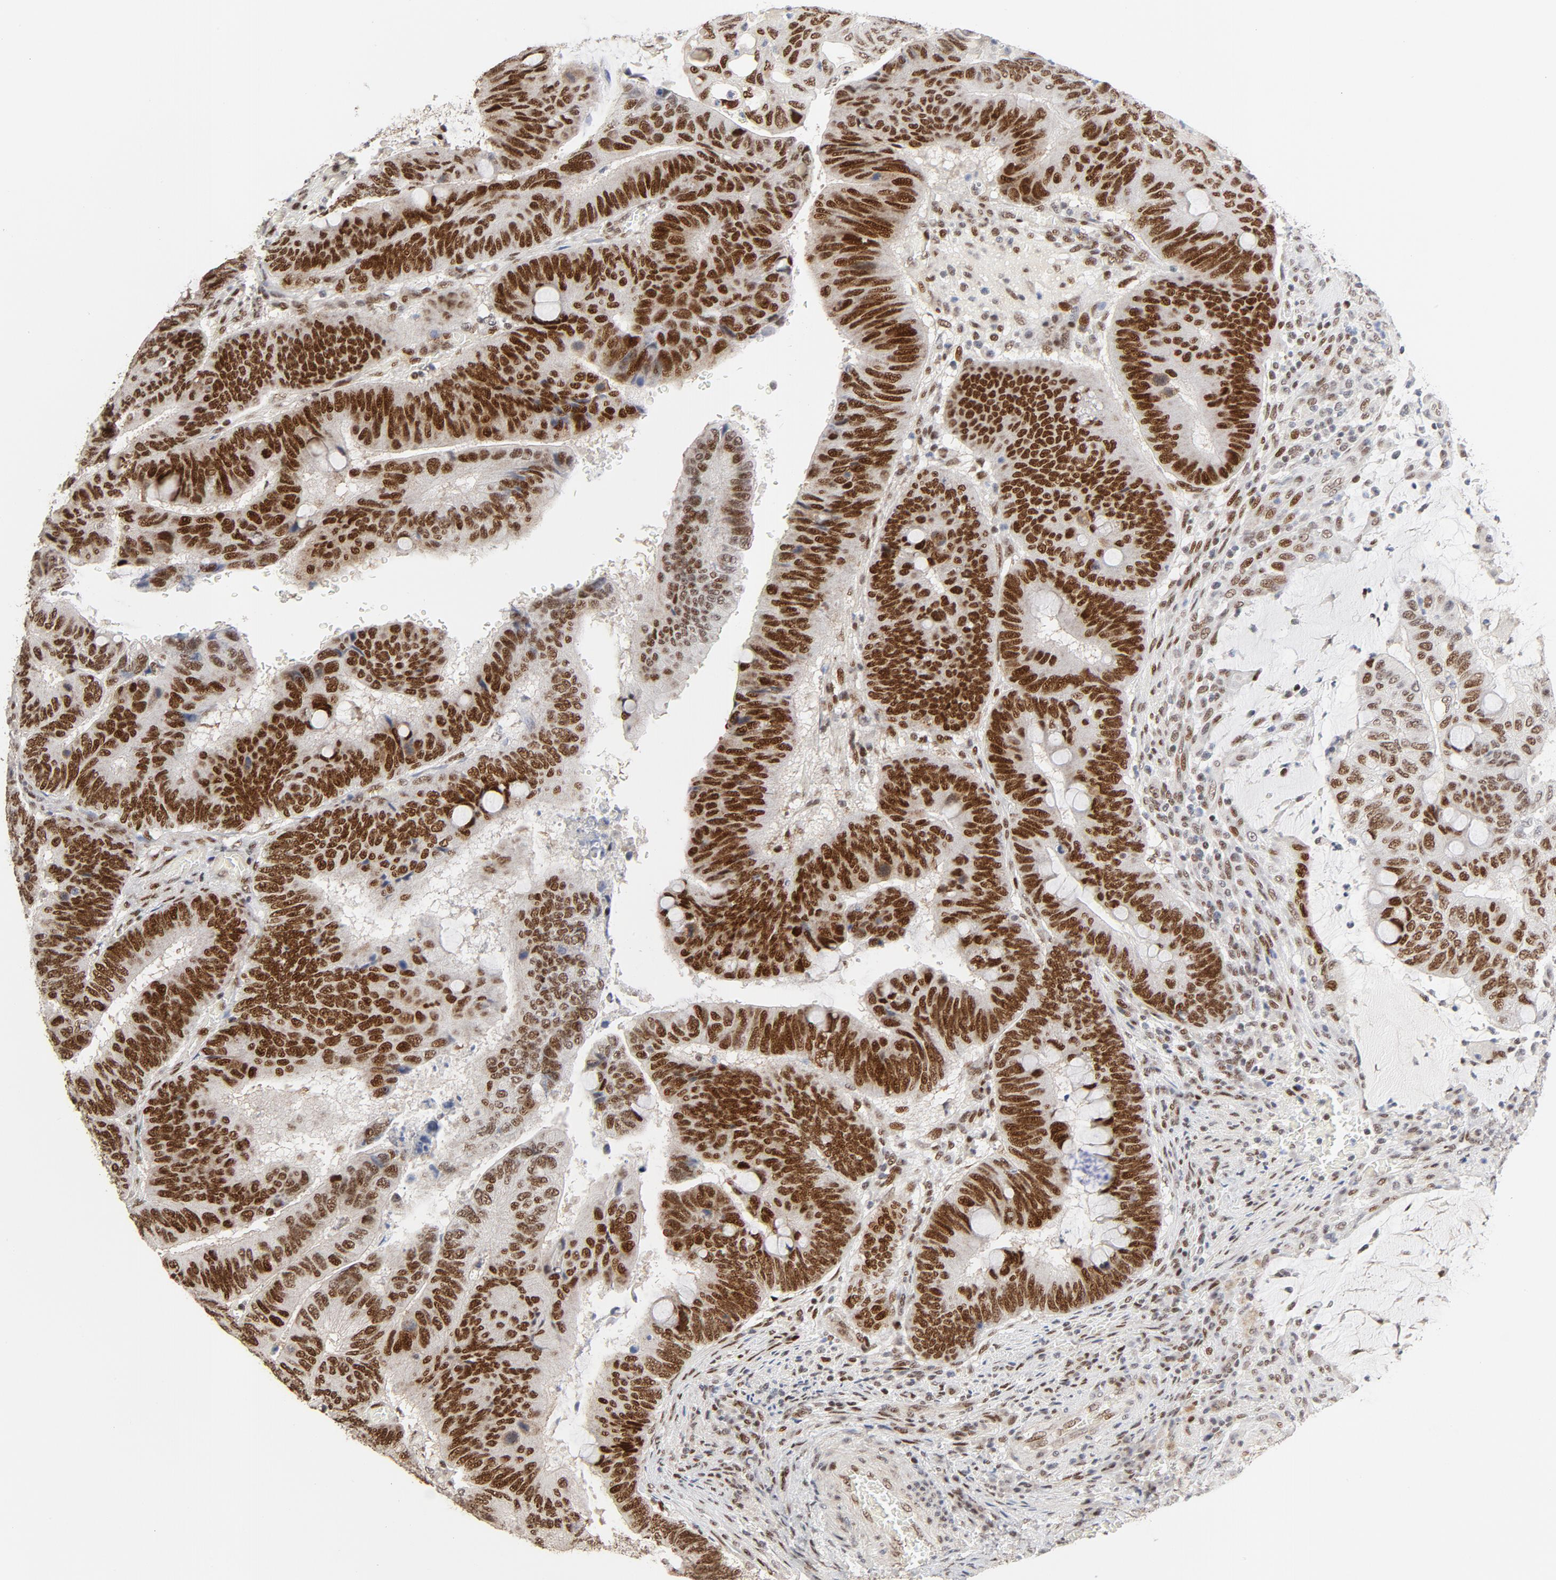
{"staining": {"intensity": "strong", "quantity": ">75%", "location": "nuclear"}, "tissue": "colorectal cancer", "cell_type": "Tumor cells", "image_type": "cancer", "snomed": [{"axis": "morphology", "description": "Normal tissue, NOS"}, {"axis": "morphology", "description": "Adenocarcinoma, NOS"}, {"axis": "topography", "description": "Rectum"}], "caption": "Strong nuclear protein positivity is seen in approximately >75% of tumor cells in colorectal cancer (adenocarcinoma).", "gene": "GTF2I", "patient": {"sex": "male", "age": 92}}